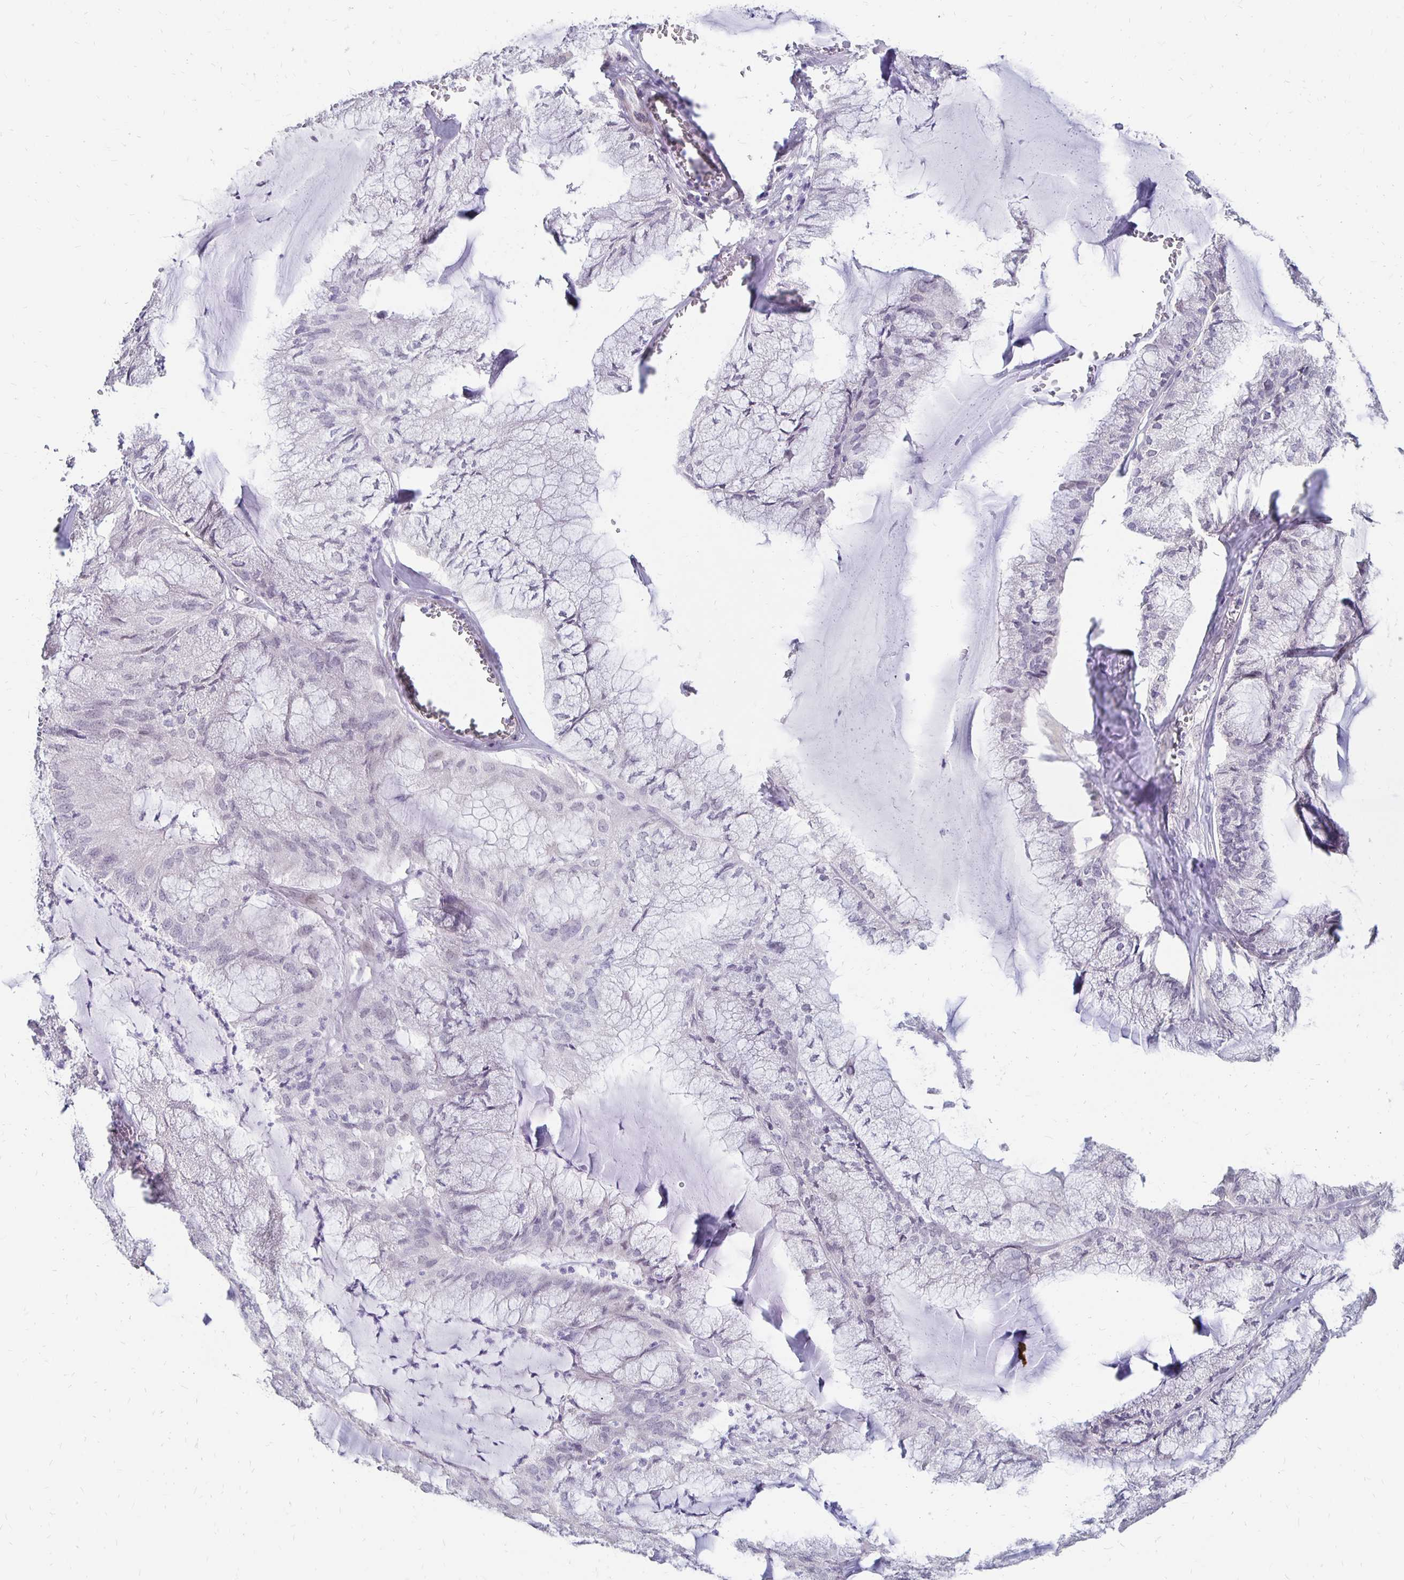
{"staining": {"intensity": "negative", "quantity": "none", "location": "none"}, "tissue": "endometrial cancer", "cell_type": "Tumor cells", "image_type": "cancer", "snomed": [{"axis": "morphology", "description": "Carcinoma, NOS"}, {"axis": "topography", "description": "Endometrium"}], "caption": "Tumor cells show no significant staining in endometrial carcinoma.", "gene": "ATOSB", "patient": {"sex": "female", "age": 62}}